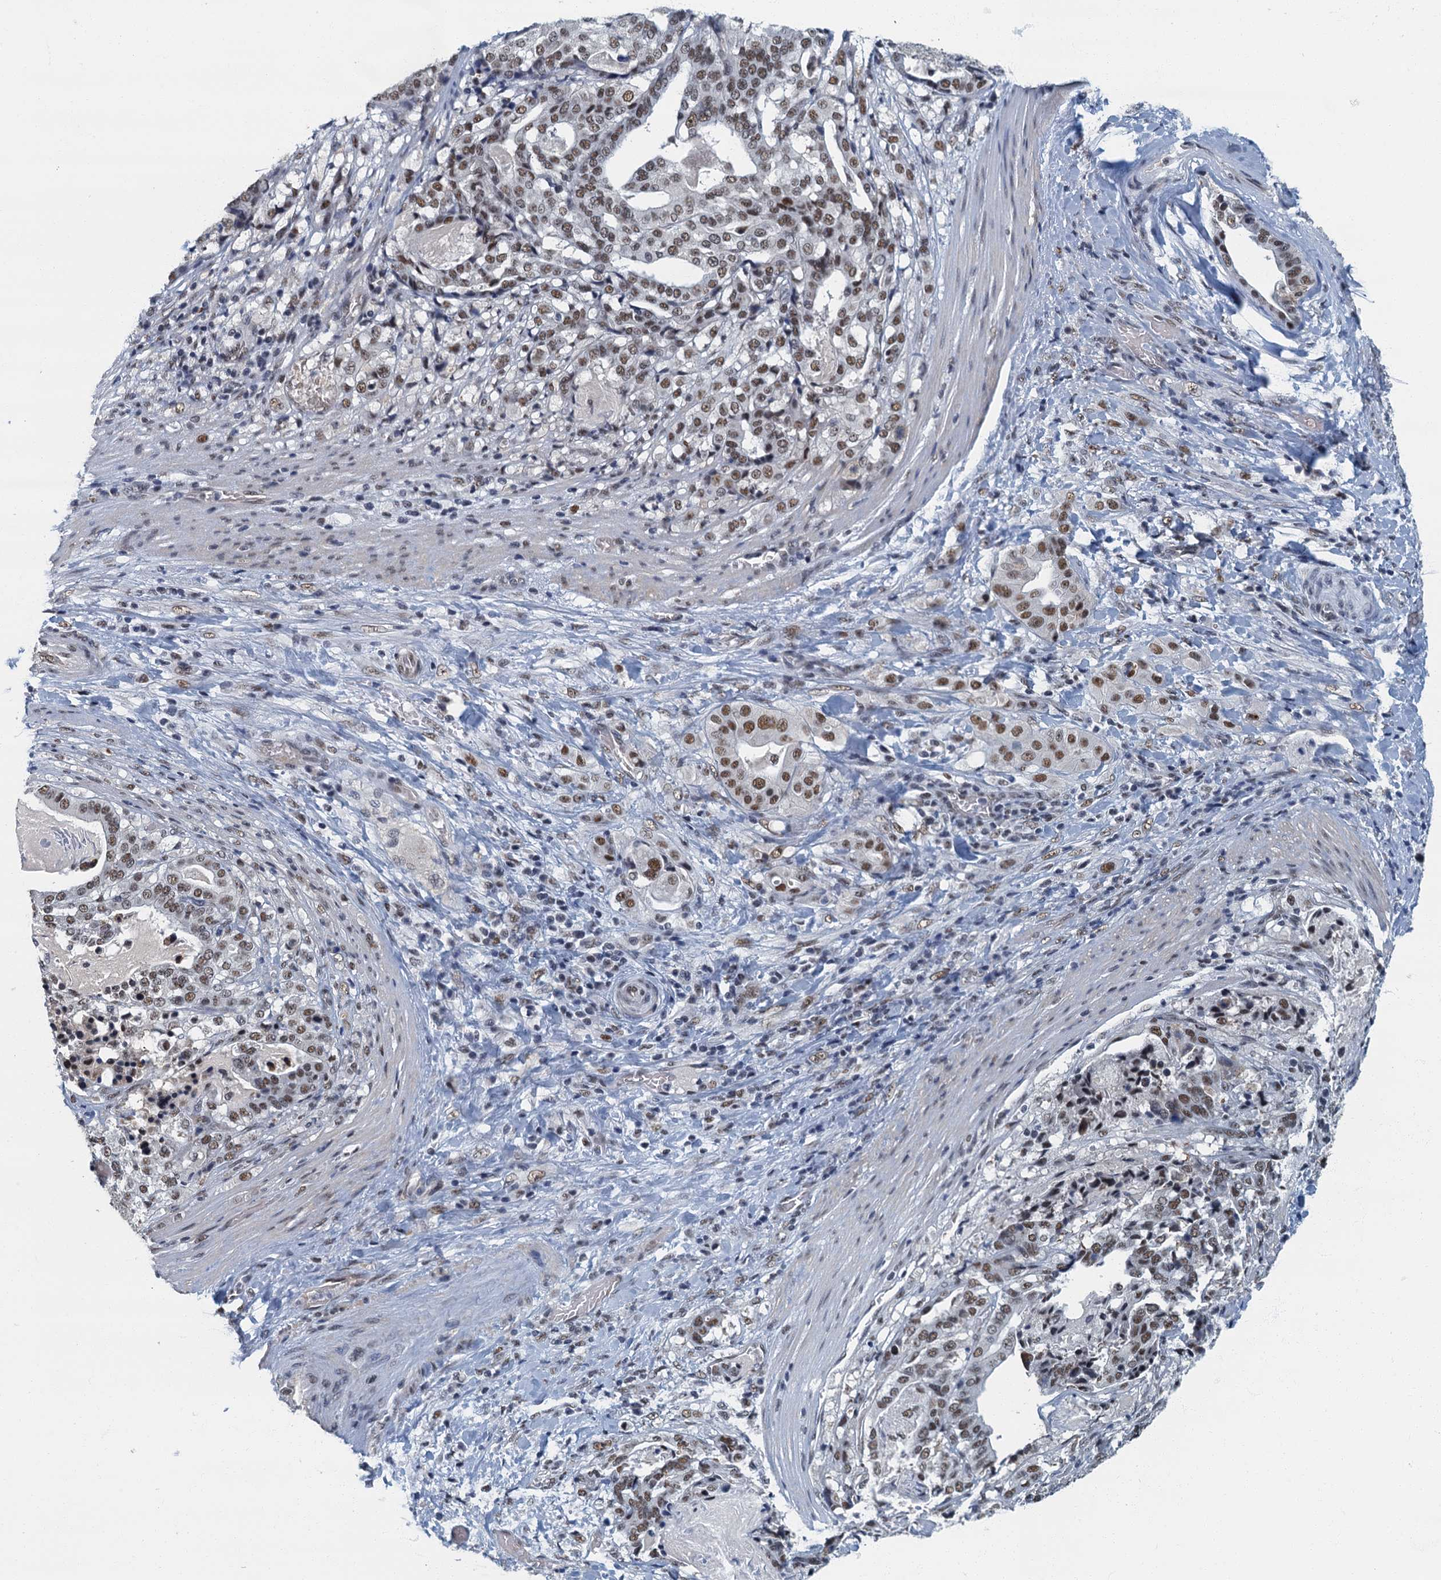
{"staining": {"intensity": "moderate", "quantity": ">75%", "location": "nuclear"}, "tissue": "stomach cancer", "cell_type": "Tumor cells", "image_type": "cancer", "snomed": [{"axis": "morphology", "description": "Adenocarcinoma, NOS"}, {"axis": "topography", "description": "Stomach"}], "caption": "Protein analysis of stomach adenocarcinoma tissue demonstrates moderate nuclear staining in approximately >75% of tumor cells.", "gene": "GADL1", "patient": {"sex": "male", "age": 48}}